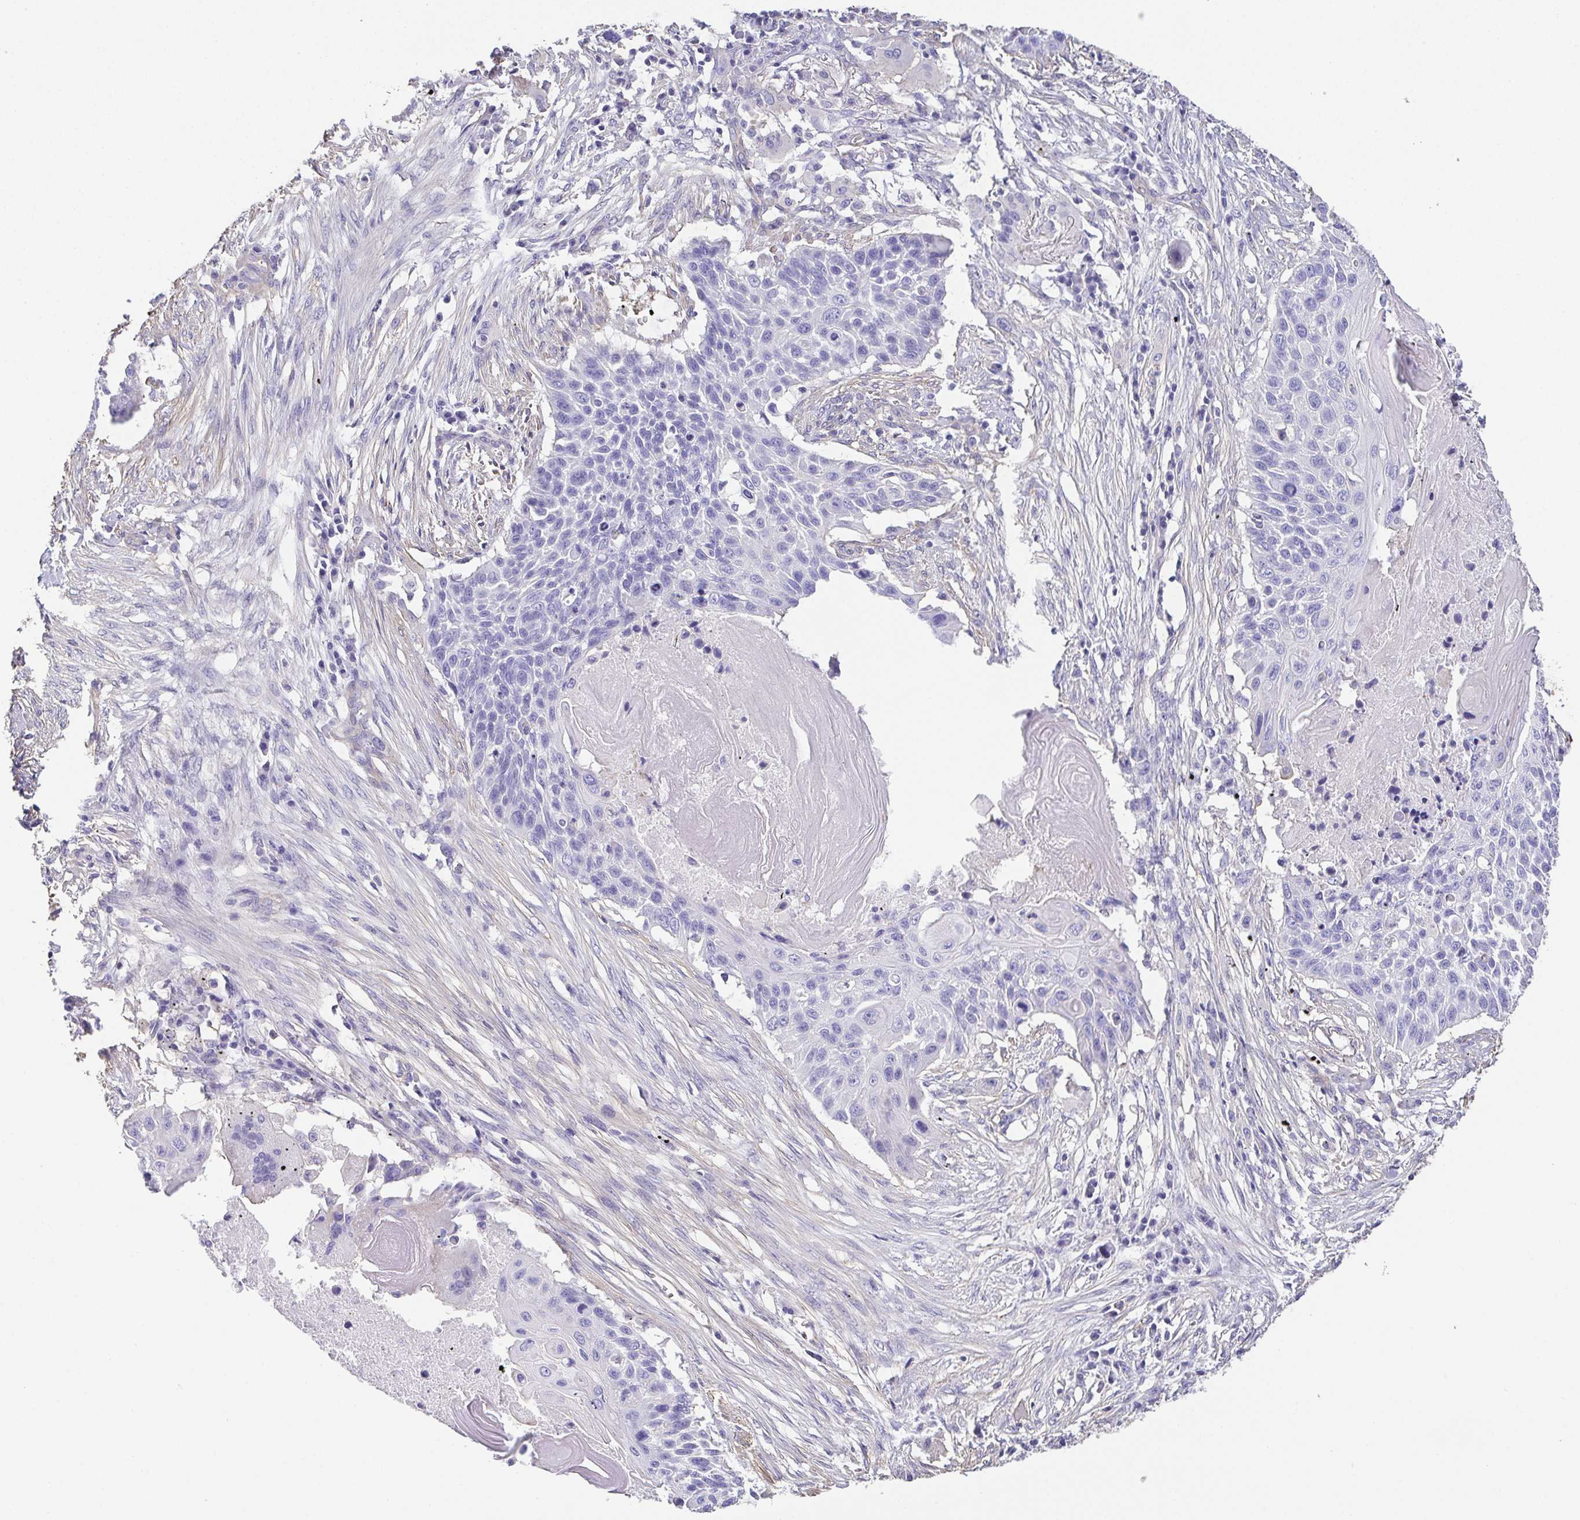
{"staining": {"intensity": "negative", "quantity": "none", "location": "none"}, "tissue": "lung cancer", "cell_type": "Tumor cells", "image_type": "cancer", "snomed": [{"axis": "morphology", "description": "Squamous cell carcinoma, NOS"}, {"axis": "topography", "description": "Lung"}], "caption": "DAB immunohistochemical staining of squamous cell carcinoma (lung) shows no significant positivity in tumor cells.", "gene": "MYL6", "patient": {"sex": "male", "age": 78}}